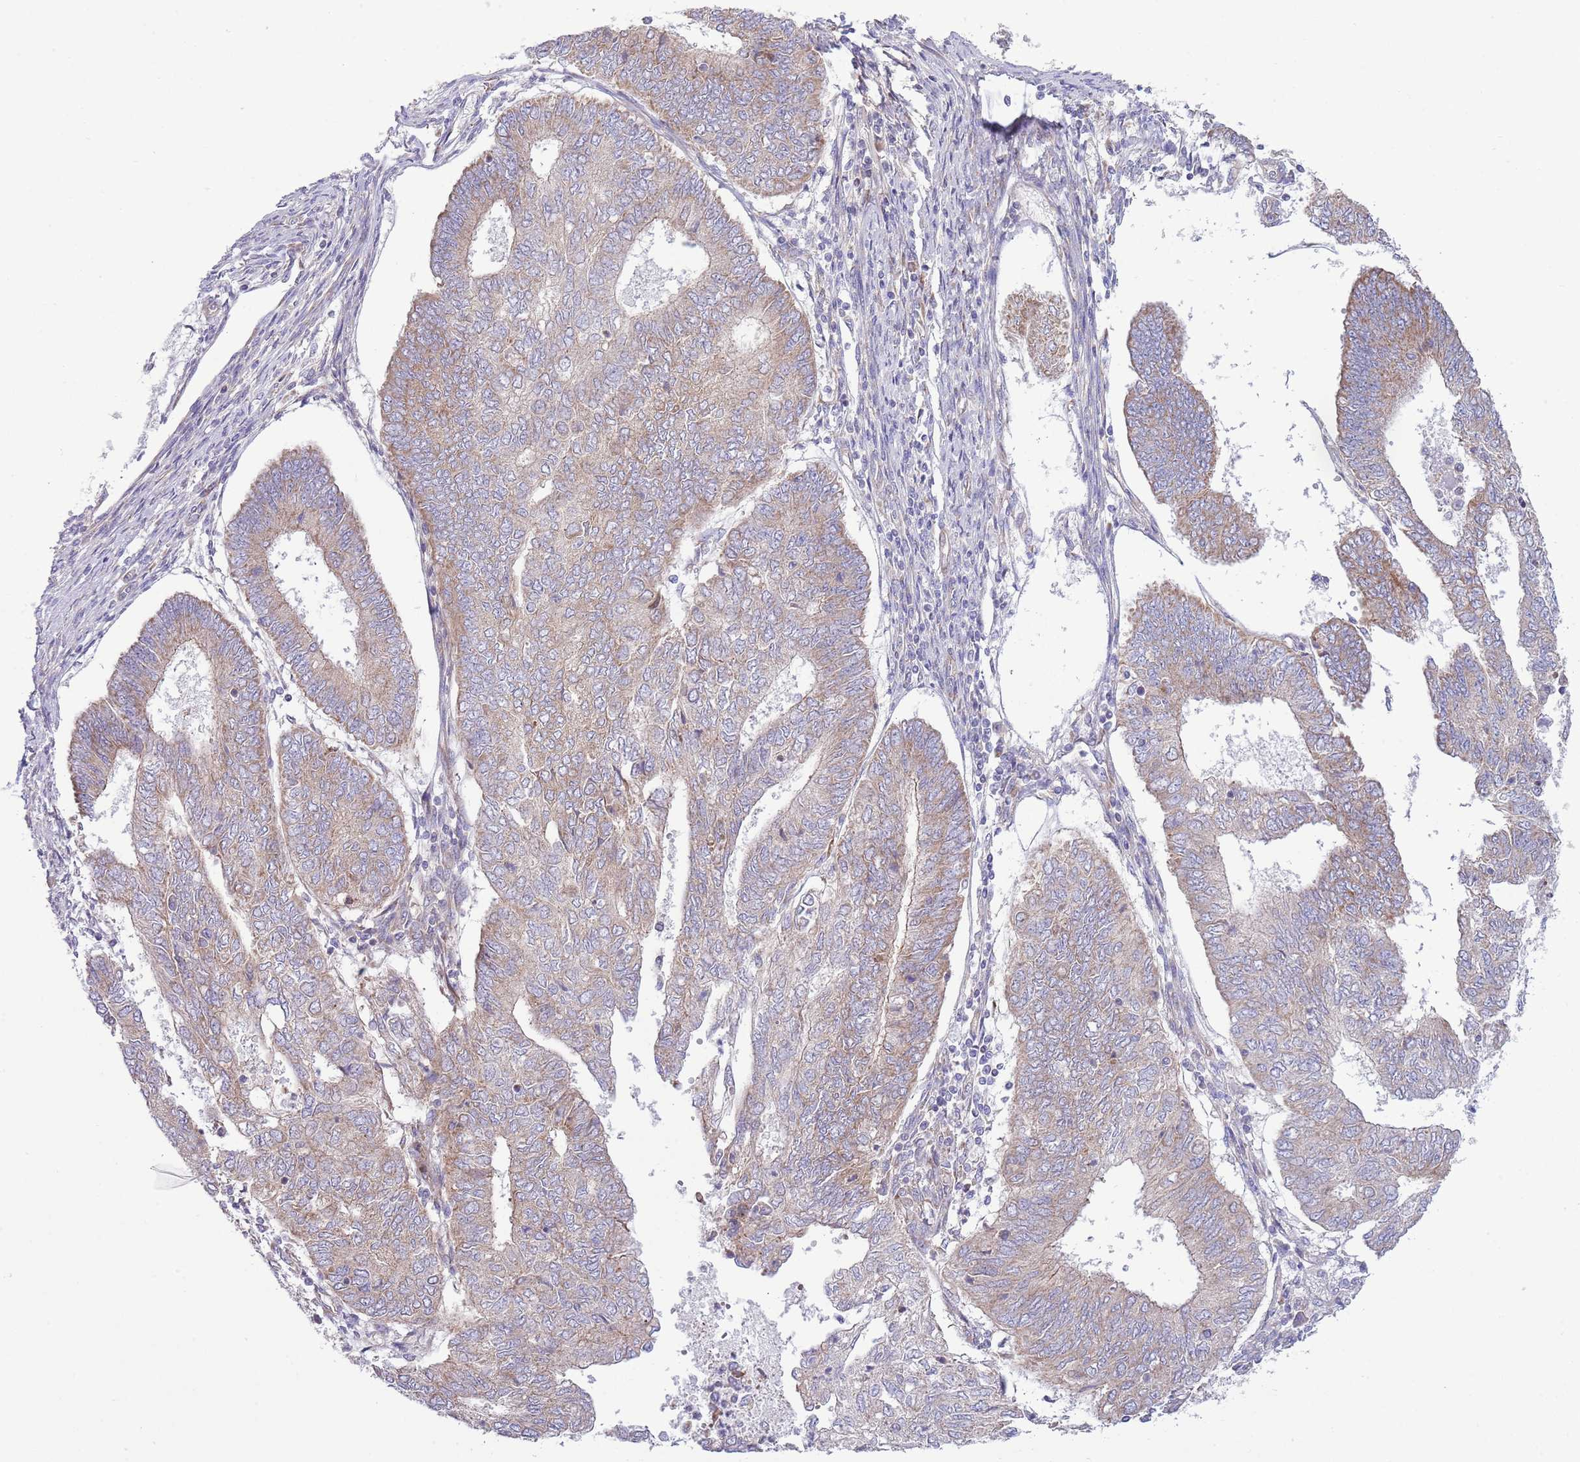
{"staining": {"intensity": "weak", "quantity": "25%-75%", "location": "cytoplasmic/membranous"}, "tissue": "endometrial cancer", "cell_type": "Tumor cells", "image_type": "cancer", "snomed": [{"axis": "morphology", "description": "Adenocarcinoma, NOS"}, {"axis": "topography", "description": "Endometrium"}], "caption": "Immunohistochemical staining of human endometrial cancer (adenocarcinoma) reveals weak cytoplasmic/membranous protein staining in approximately 25%-75% of tumor cells.", "gene": "TOMM5", "patient": {"sex": "female", "age": 68}}